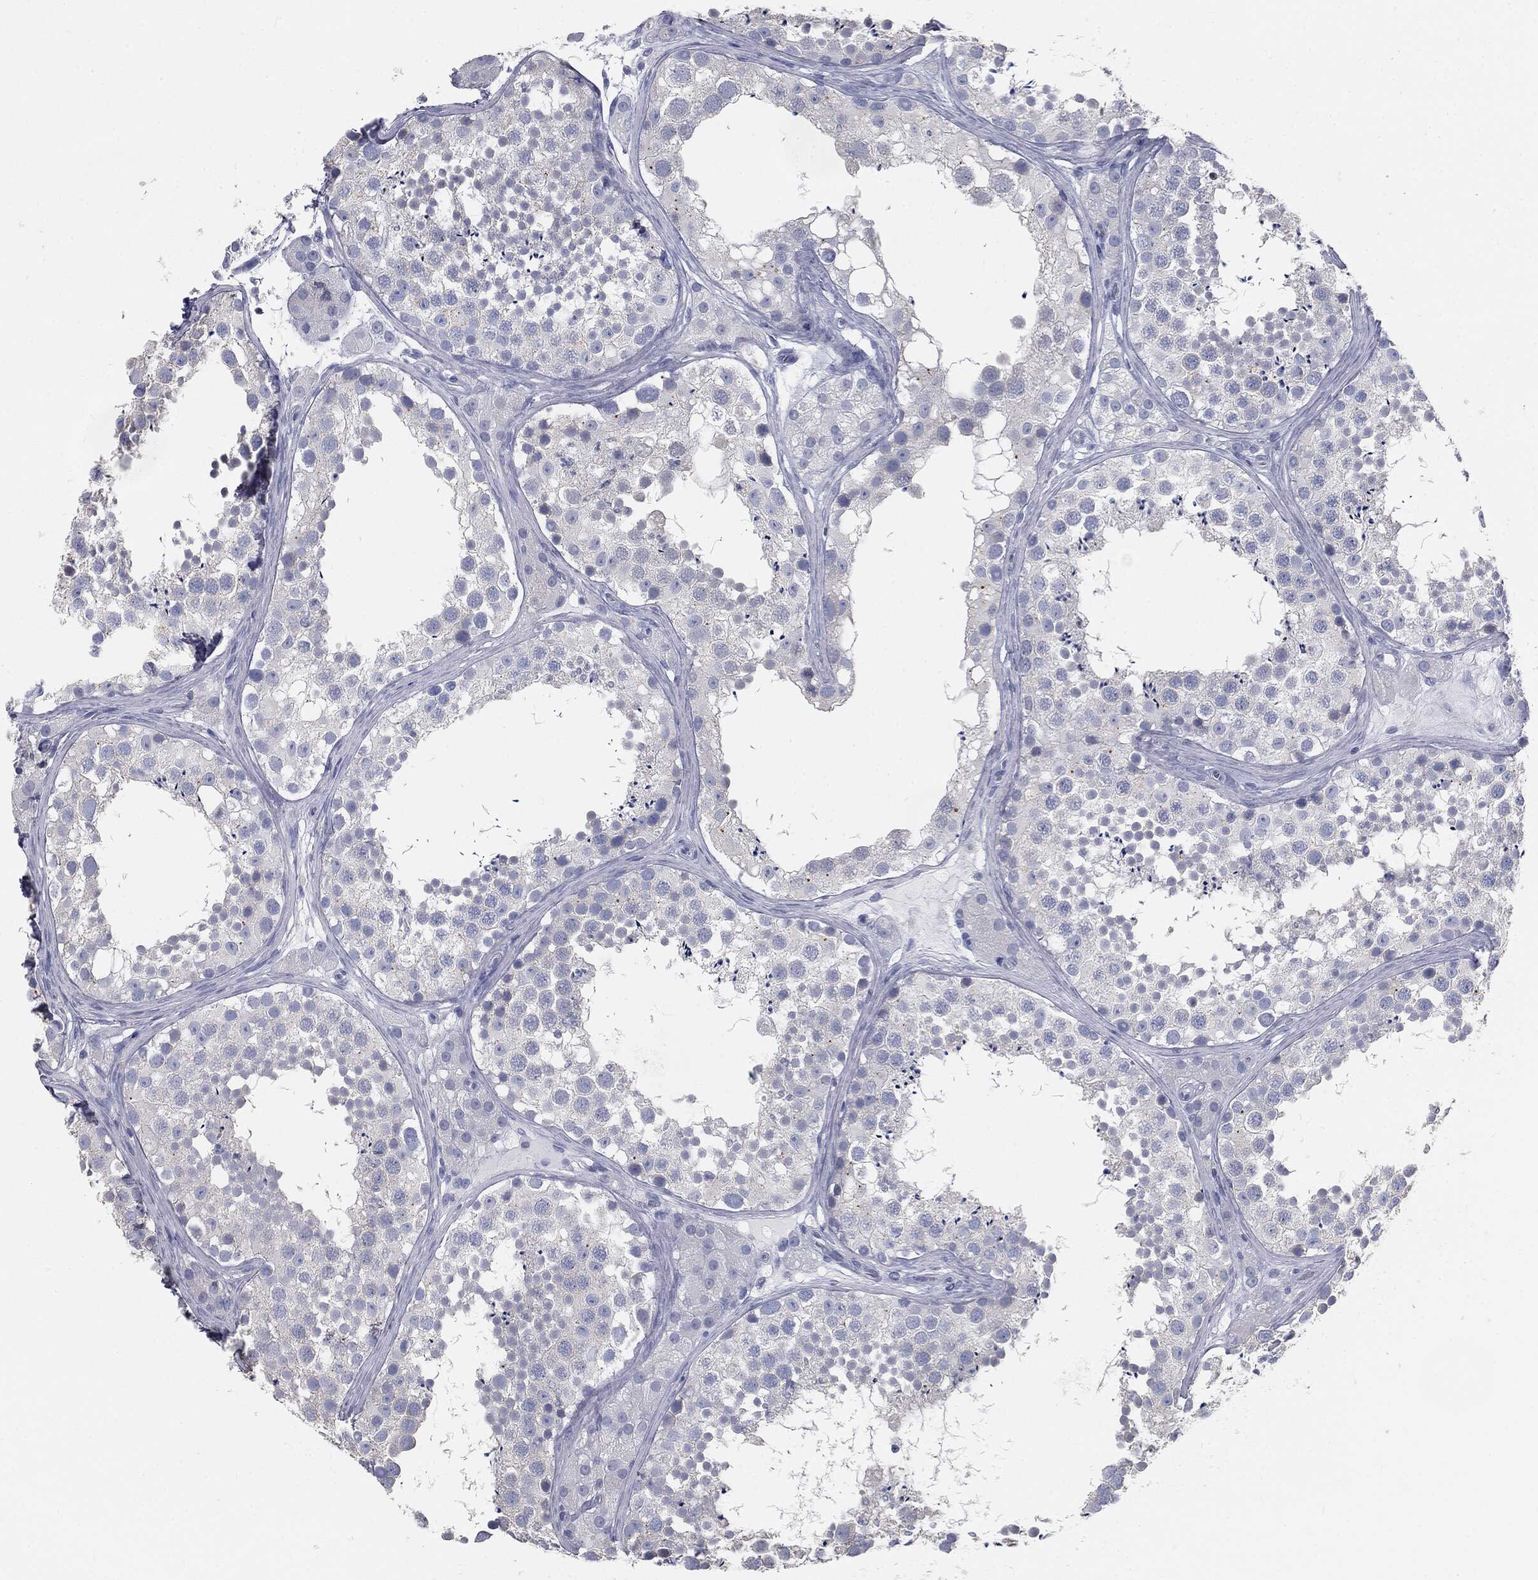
{"staining": {"intensity": "negative", "quantity": "none", "location": "none"}, "tissue": "testis", "cell_type": "Cells in seminiferous ducts", "image_type": "normal", "snomed": [{"axis": "morphology", "description": "Normal tissue, NOS"}, {"axis": "topography", "description": "Testis"}], "caption": "This is an IHC image of normal human testis. There is no positivity in cells in seminiferous ducts.", "gene": "CAV3", "patient": {"sex": "male", "age": 41}}